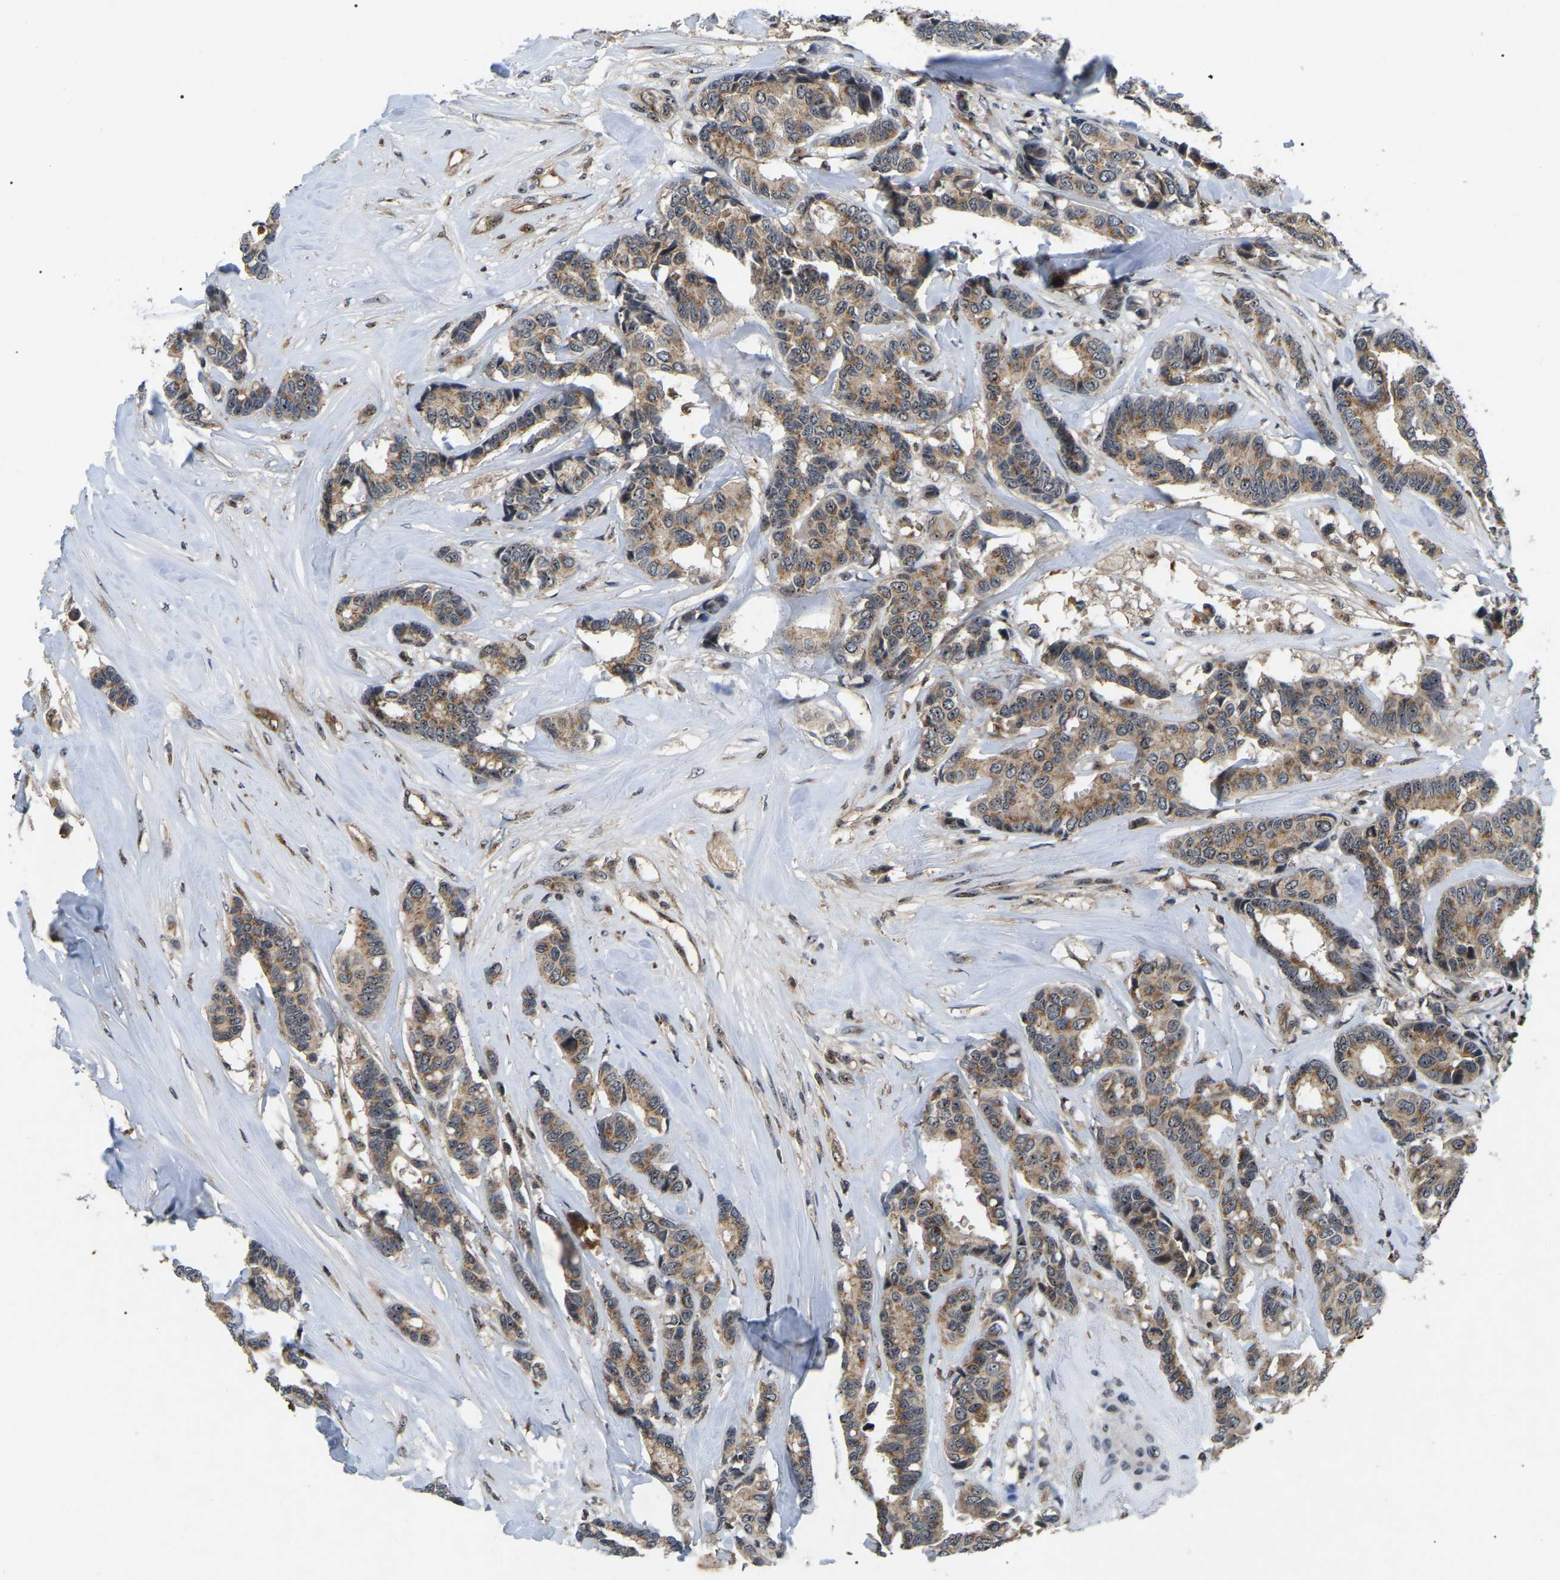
{"staining": {"intensity": "moderate", "quantity": ">75%", "location": "cytoplasmic/membranous,nuclear"}, "tissue": "breast cancer", "cell_type": "Tumor cells", "image_type": "cancer", "snomed": [{"axis": "morphology", "description": "Duct carcinoma"}, {"axis": "topography", "description": "Breast"}], "caption": "Breast infiltrating ductal carcinoma stained with a protein marker reveals moderate staining in tumor cells.", "gene": "RBM28", "patient": {"sex": "female", "age": 87}}